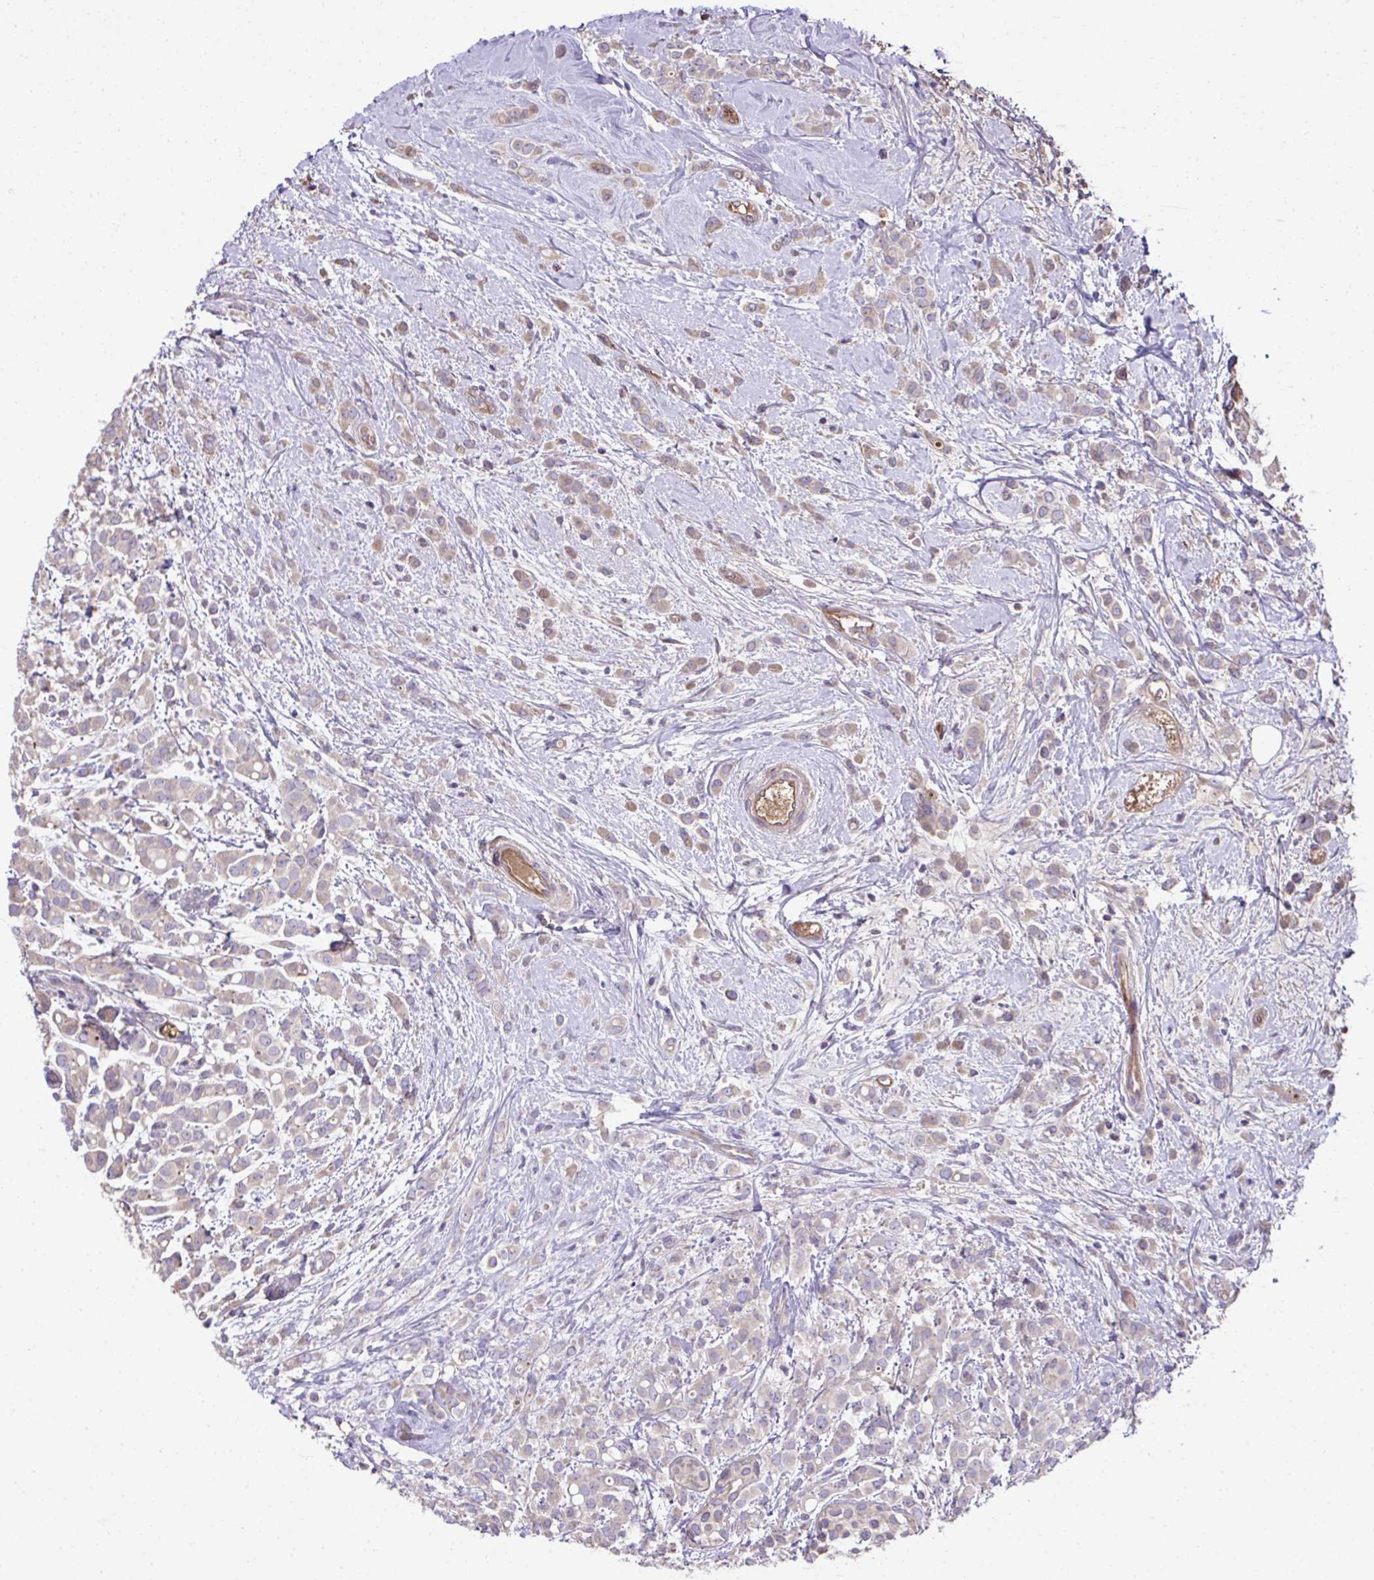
{"staining": {"intensity": "weak", "quantity": "<25%", "location": "cytoplasmic/membranous"}, "tissue": "breast cancer", "cell_type": "Tumor cells", "image_type": "cancer", "snomed": [{"axis": "morphology", "description": "Lobular carcinoma"}, {"axis": "topography", "description": "Breast"}], "caption": "This is a photomicrograph of IHC staining of lobular carcinoma (breast), which shows no staining in tumor cells.", "gene": "CCDC85C", "patient": {"sex": "female", "age": 68}}